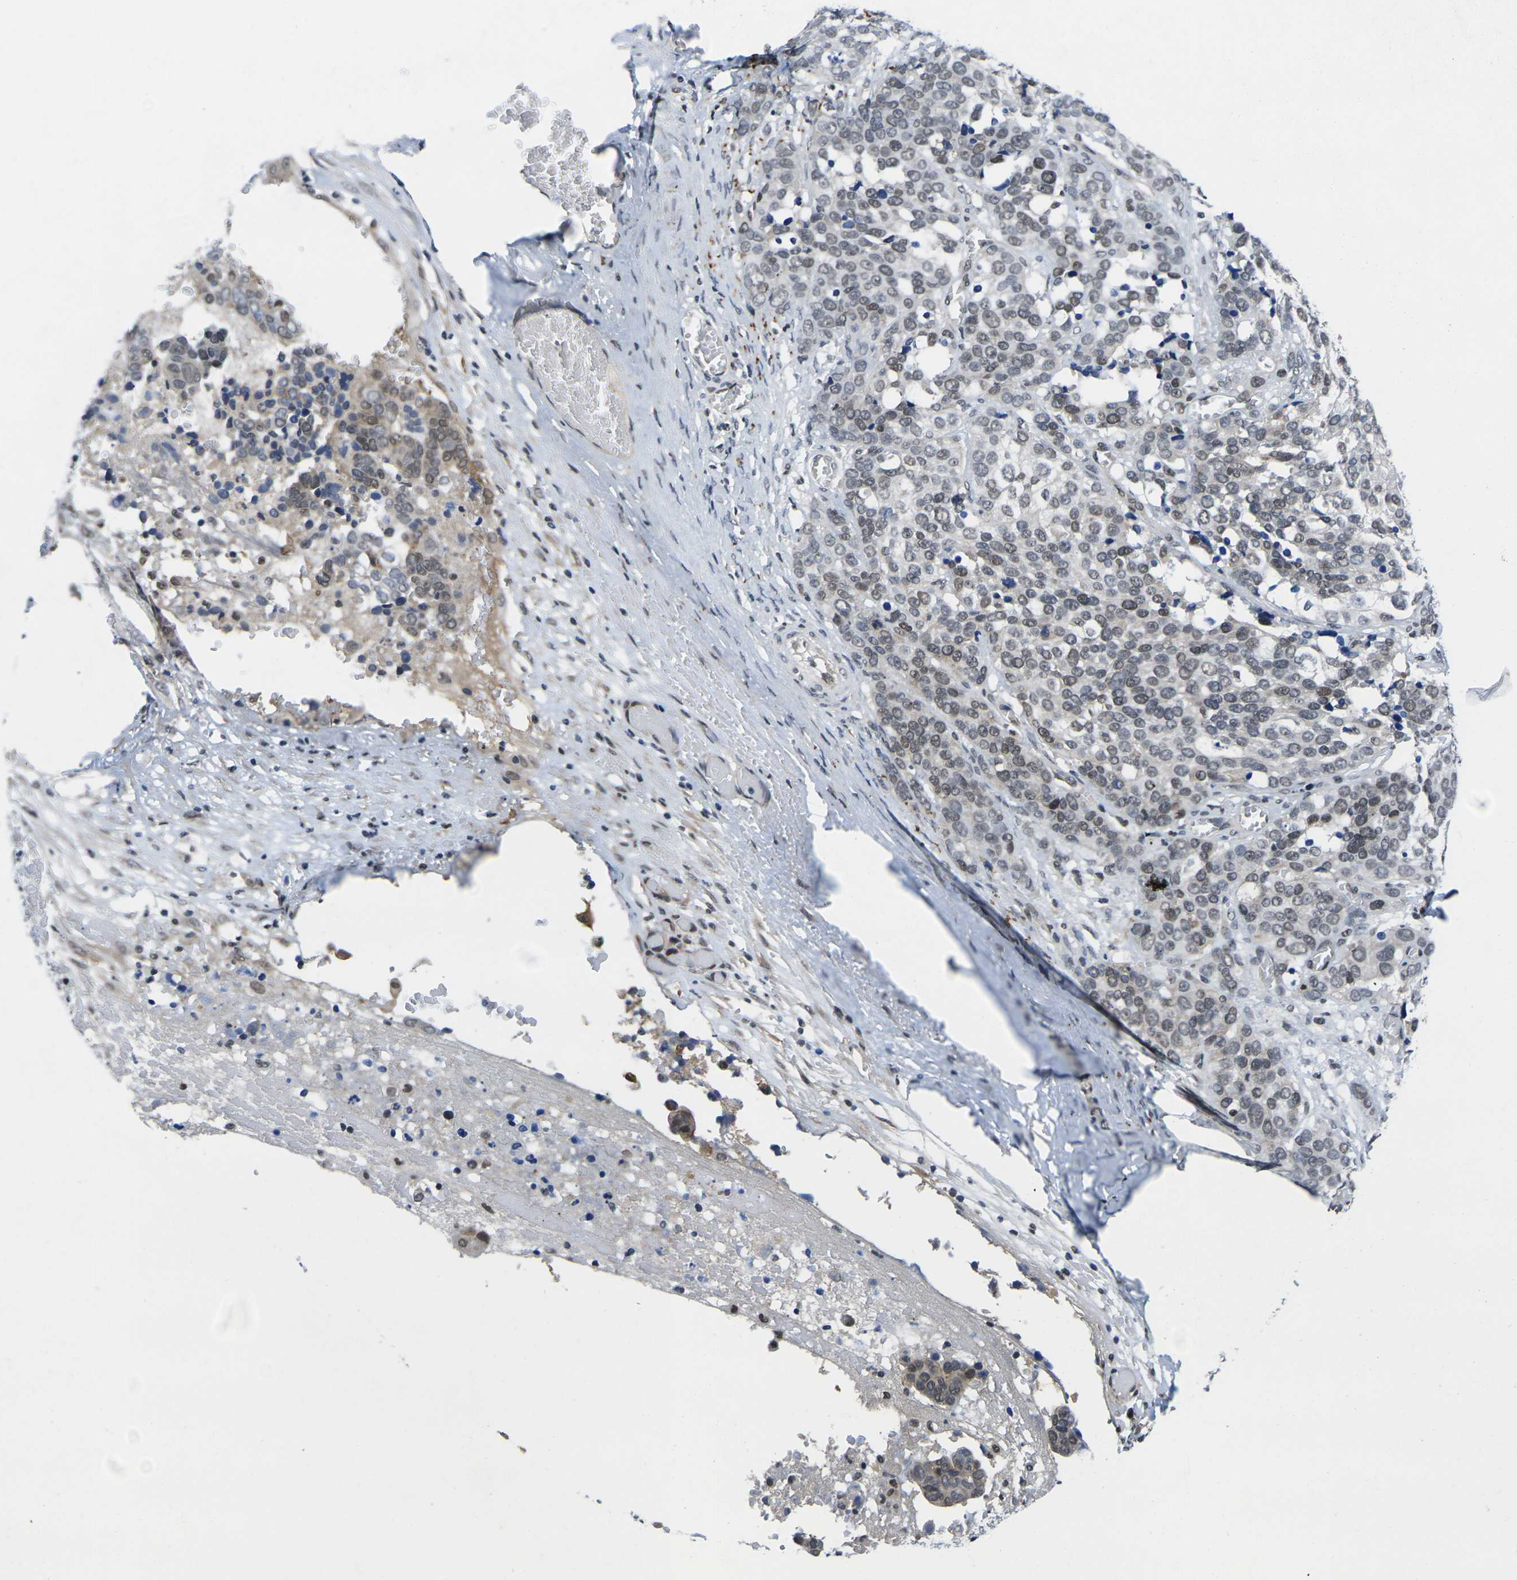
{"staining": {"intensity": "moderate", "quantity": "25%-75%", "location": "nuclear"}, "tissue": "ovarian cancer", "cell_type": "Tumor cells", "image_type": "cancer", "snomed": [{"axis": "morphology", "description": "Cystadenocarcinoma, serous, NOS"}, {"axis": "topography", "description": "Ovary"}], "caption": "The photomicrograph demonstrates staining of serous cystadenocarcinoma (ovarian), revealing moderate nuclear protein staining (brown color) within tumor cells. (DAB (3,3'-diaminobenzidine) IHC with brightfield microscopy, high magnification).", "gene": "RBM7", "patient": {"sex": "female", "age": 44}}